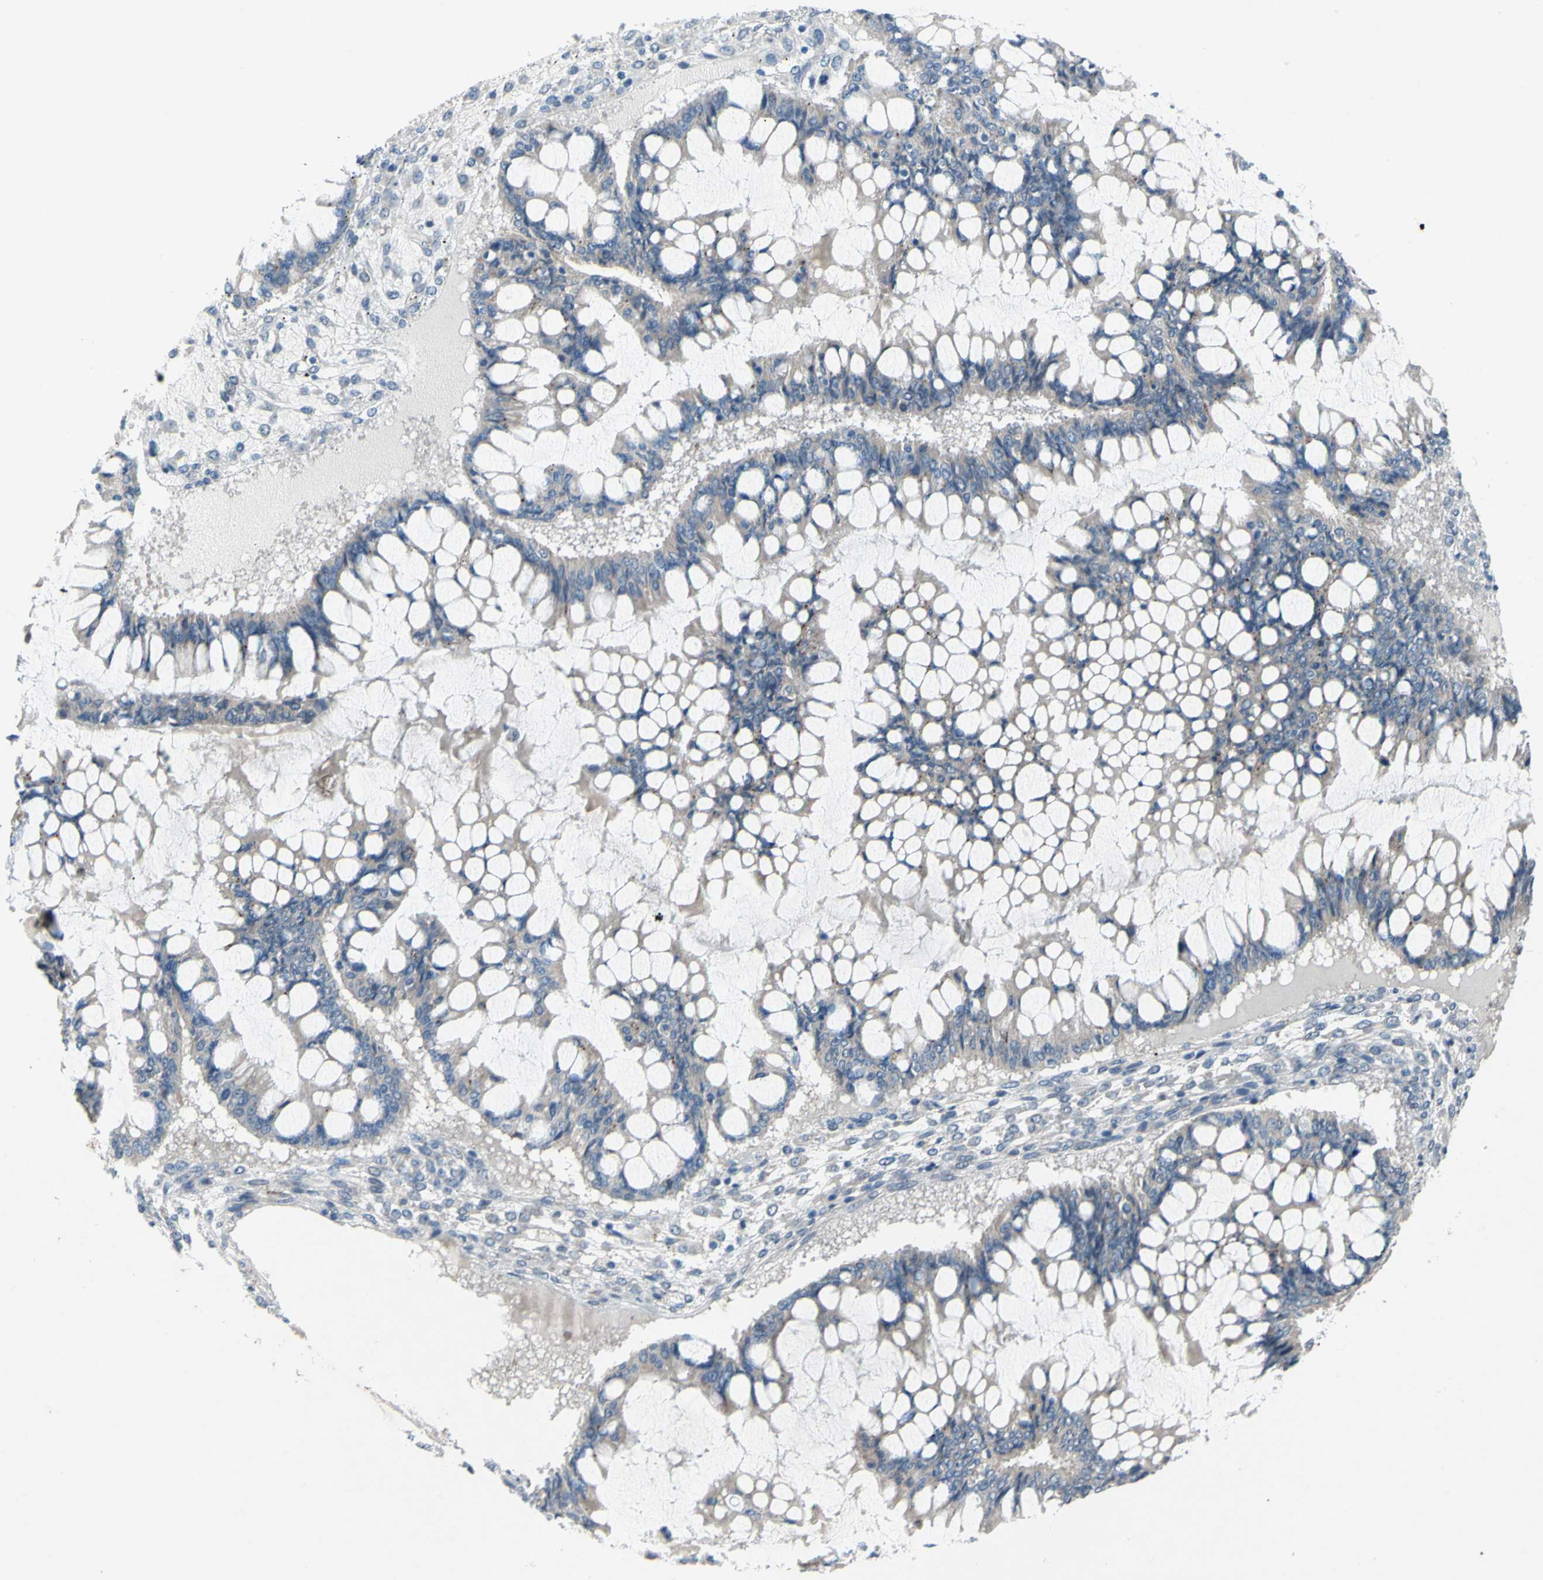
{"staining": {"intensity": "weak", "quantity": ">75%", "location": "cytoplasmic/membranous"}, "tissue": "ovarian cancer", "cell_type": "Tumor cells", "image_type": "cancer", "snomed": [{"axis": "morphology", "description": "Cystadenocarcinoma, mucinous, NOS"}, {"axis": "topography", "description": "Ovary"}], "caption": "Ovarian cancer (mucinous cystadenocarcinoma) stained with a protein marker demonstrates weak staining in tumor cells.", "gene": "GRAMD2B", "patient": {"sex": "female", "age": 73}}